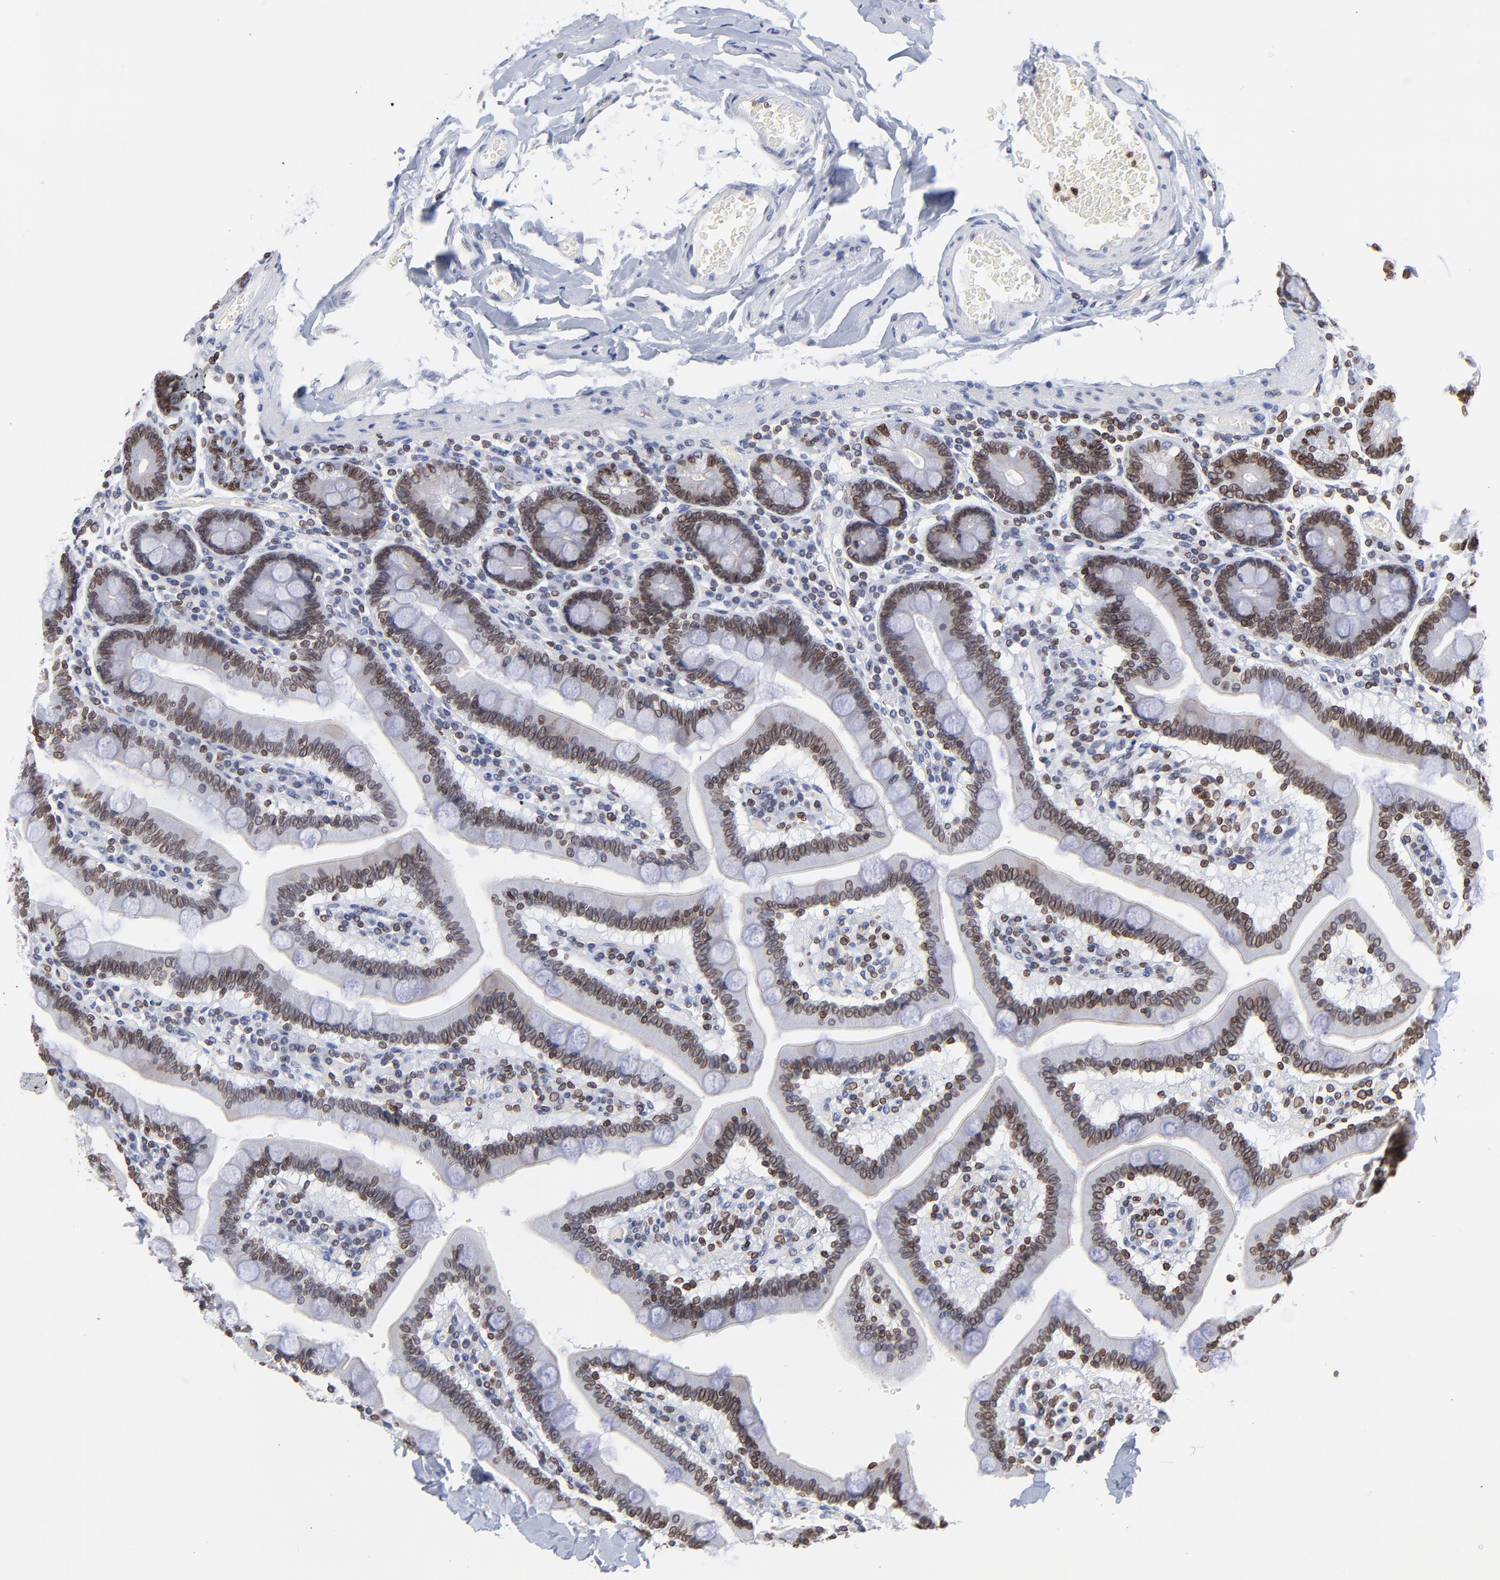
{"staining": {"intensity": "strong", "quantity": ">75%", "location": "cytoplasmic/membranous,nuclear"}, "tissue": "duodenum", "cell_type": "Glandular cells", "image_type": "normal", "snomed": [{"axis": "morphology", "description": "Normal tissue, NOS"}, {"axis": "topography", "description": "Duodenum"}], "caption": "Immunohistochemistry (IHC) (DAB) staining of benign duodenum exhibits strong cytoplasmic/membranous,nuclear protein expression in approximately >75% of glandular cells.", "gene": "THAP7", "patient": {"sex": "male", "age": 66}}